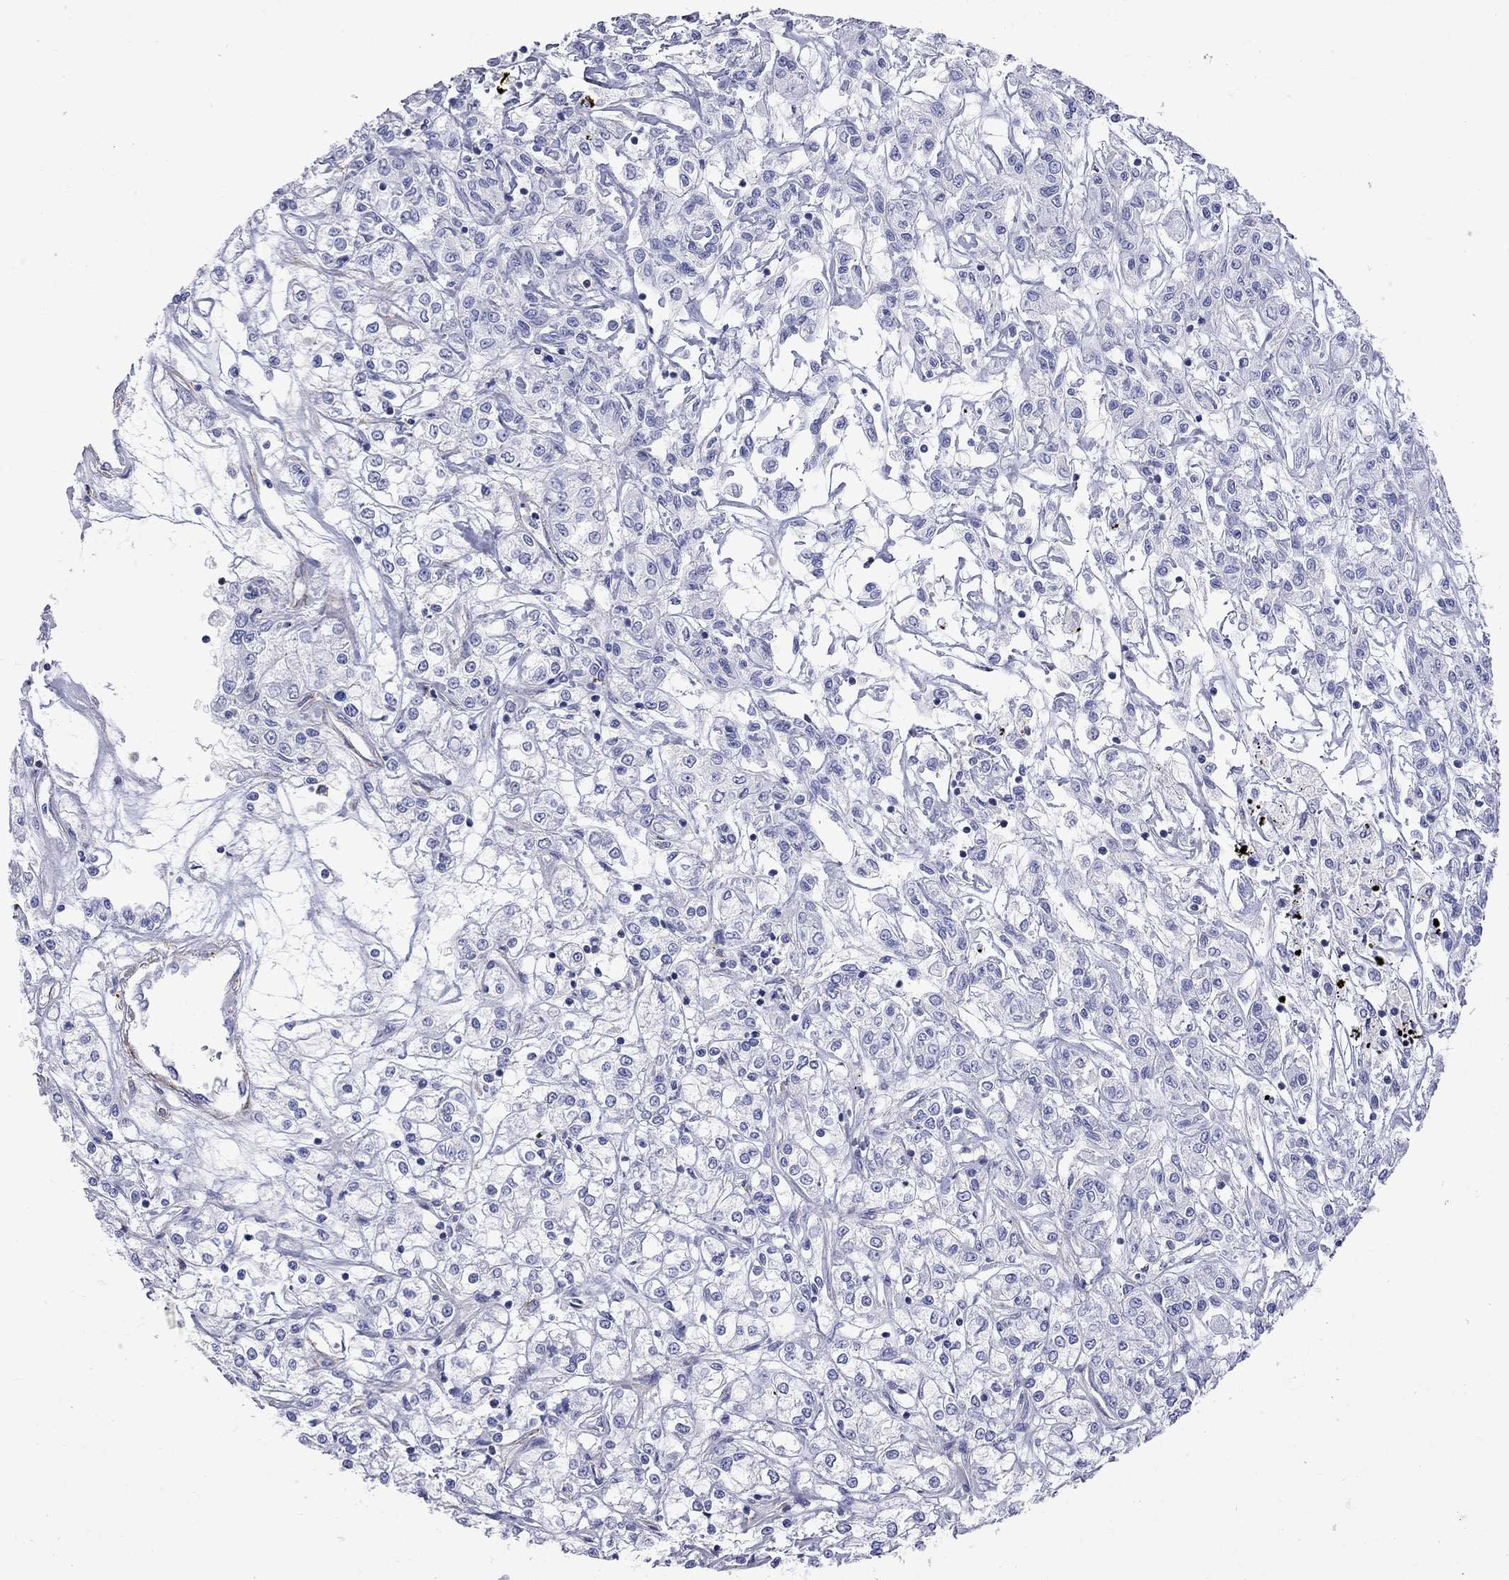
{"staining": {"intensity": "negative", "quantity": "none", "location": "none"}, "tissue": "renal cancer", "cell_type": "Tumor cells", "image_type": "cancer", "snomed": [{"axis": "morphology", "description": "Adenocarcinoma, NOS"}, {"axis": "topography", "description": "Kidney"}], "caption": "Immunohistochemistry of renal cancer (adenocarcinoma) reveals no positivity in tumor cells.", "gene": "S100A3", "patient": {"sex": "female", "age": 59}}